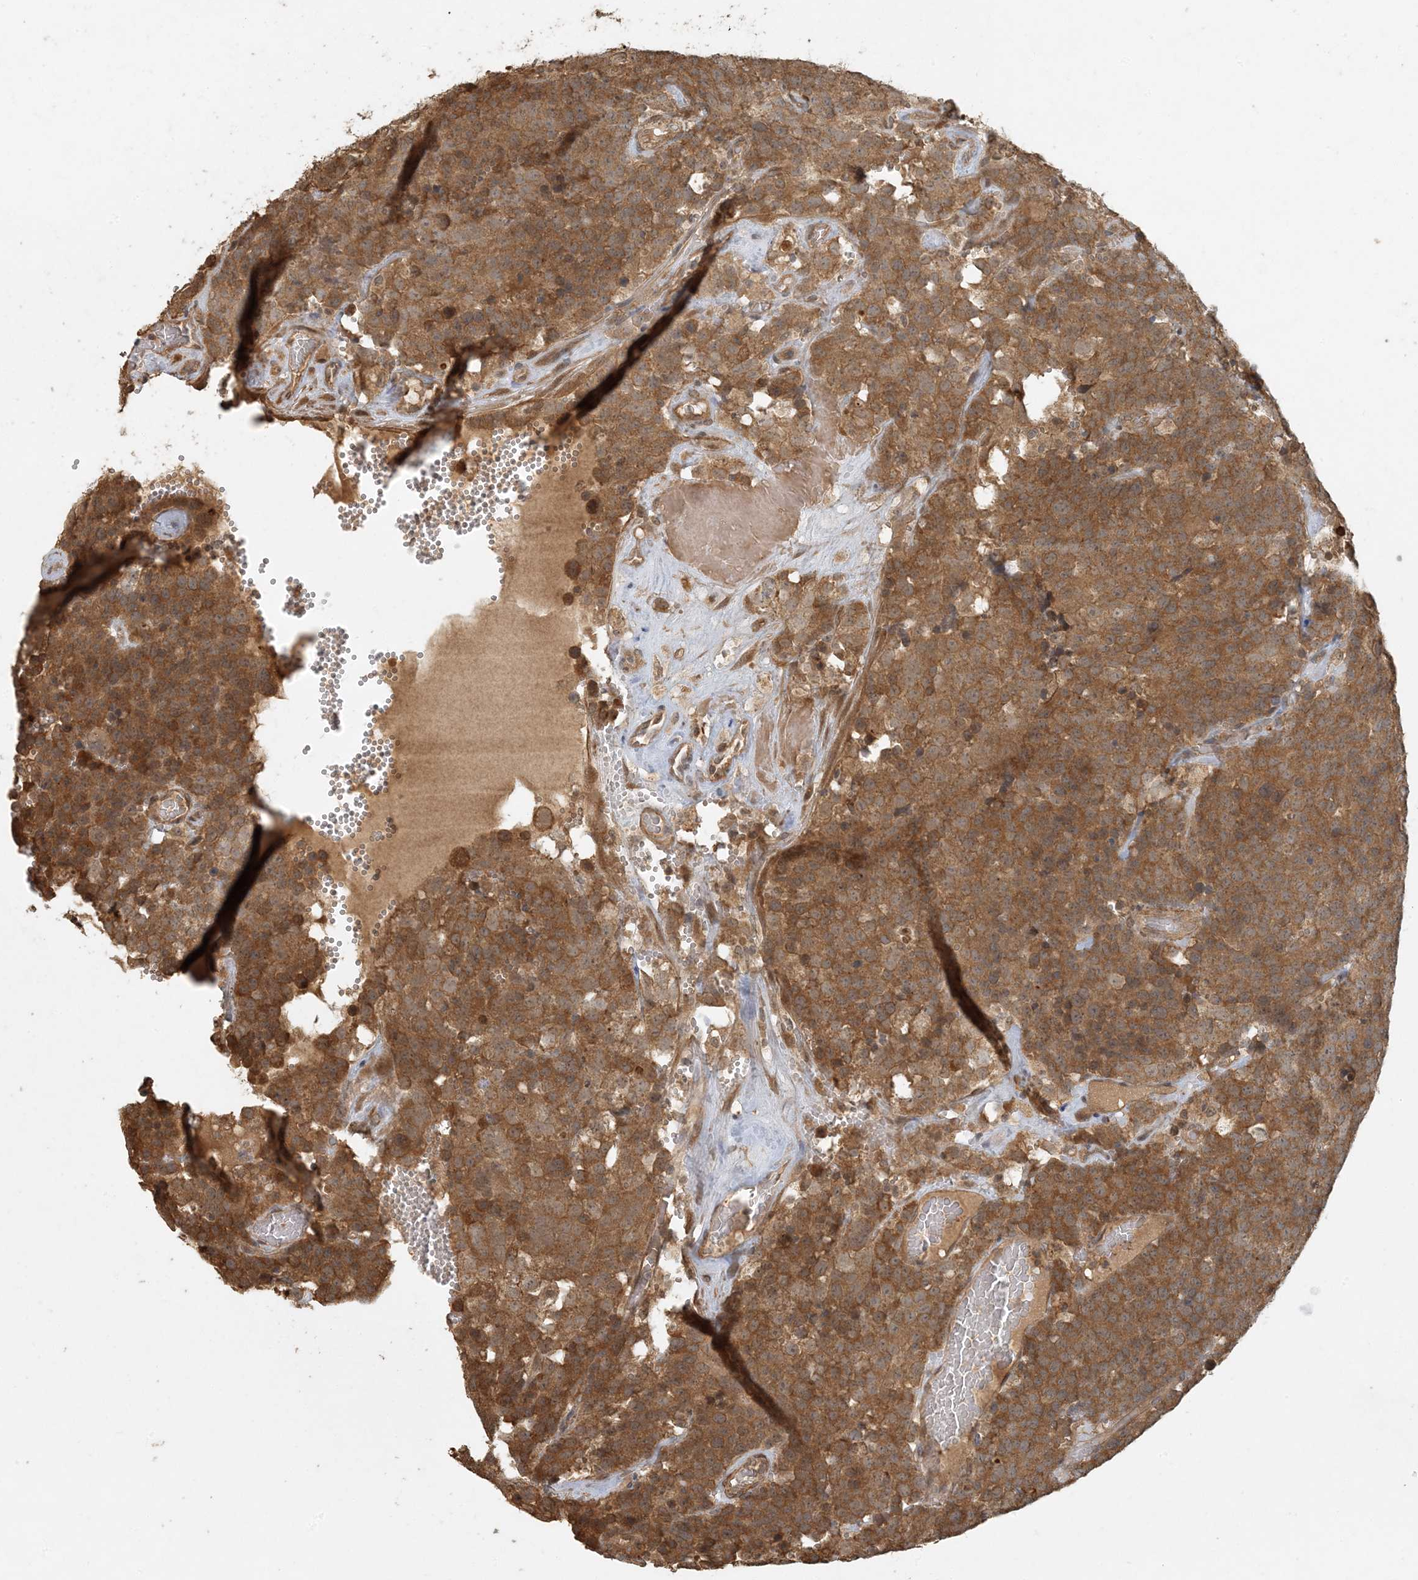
{"staining": {"intensity": "moderate", "quantity": ">75%", "location": "cytoplasmic/membranous"}, "tissue": "testis cancer", "cell_type": "Tumor cells", "image_type": "cancer", "snomed": [{"axis": "morphology", "description": "Seminoma, NOS"}, {"axis": "topography", "description": "Testis"}], "caption": "Human testis cancer (seminoma) stained with a protein marker shows moderate staining in tumor cells.", "gene": "AK9", "patient": {"sex": "male", "age": 71}}